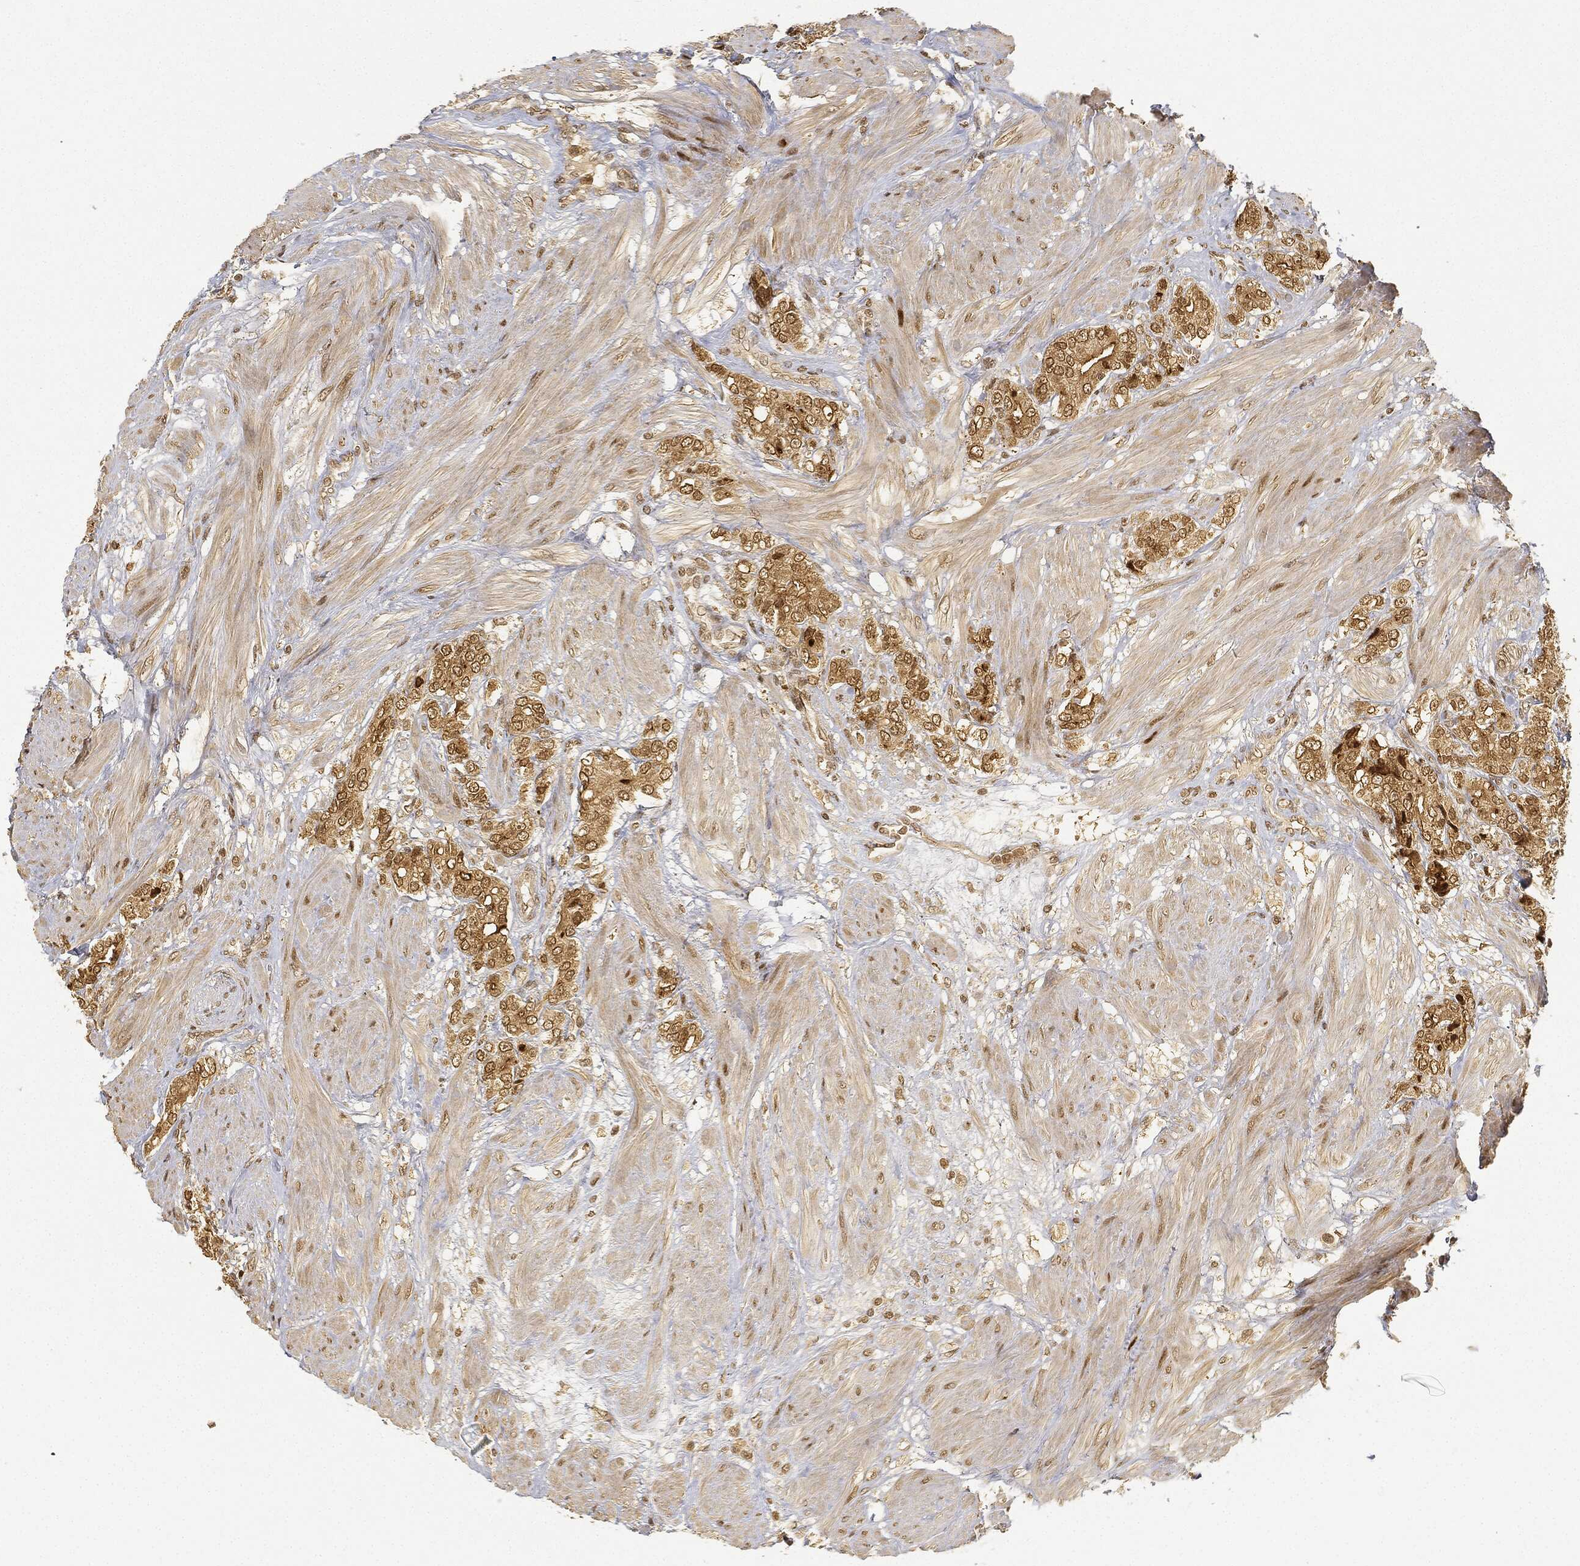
{"staining": {"intensity": "moderate", "quantity": ">75%", "location": "cytoplasmic/membranous,nuclear"}, "tissue": "prostate cancer", "cell_type": "Tumor cells", "image_type": "cancer", "snomed": [{"axis": "morphology", "description": "Adenocarcinoma, NOS"}, {"axis": "topography", "description": "Prostate and seminal vesicle, NOS"}, {"axis": "topography", "description": "Prostate"}], "caption": "Immunohistochemical staining of human adenocarcinoma (prostate) shows medium levels of moderate cytoplasmic/membranous and nuclear positivity in about >75% of tumor cells.", "gene": "CIB1", "patient": {"sex": "male", "age": 67}}